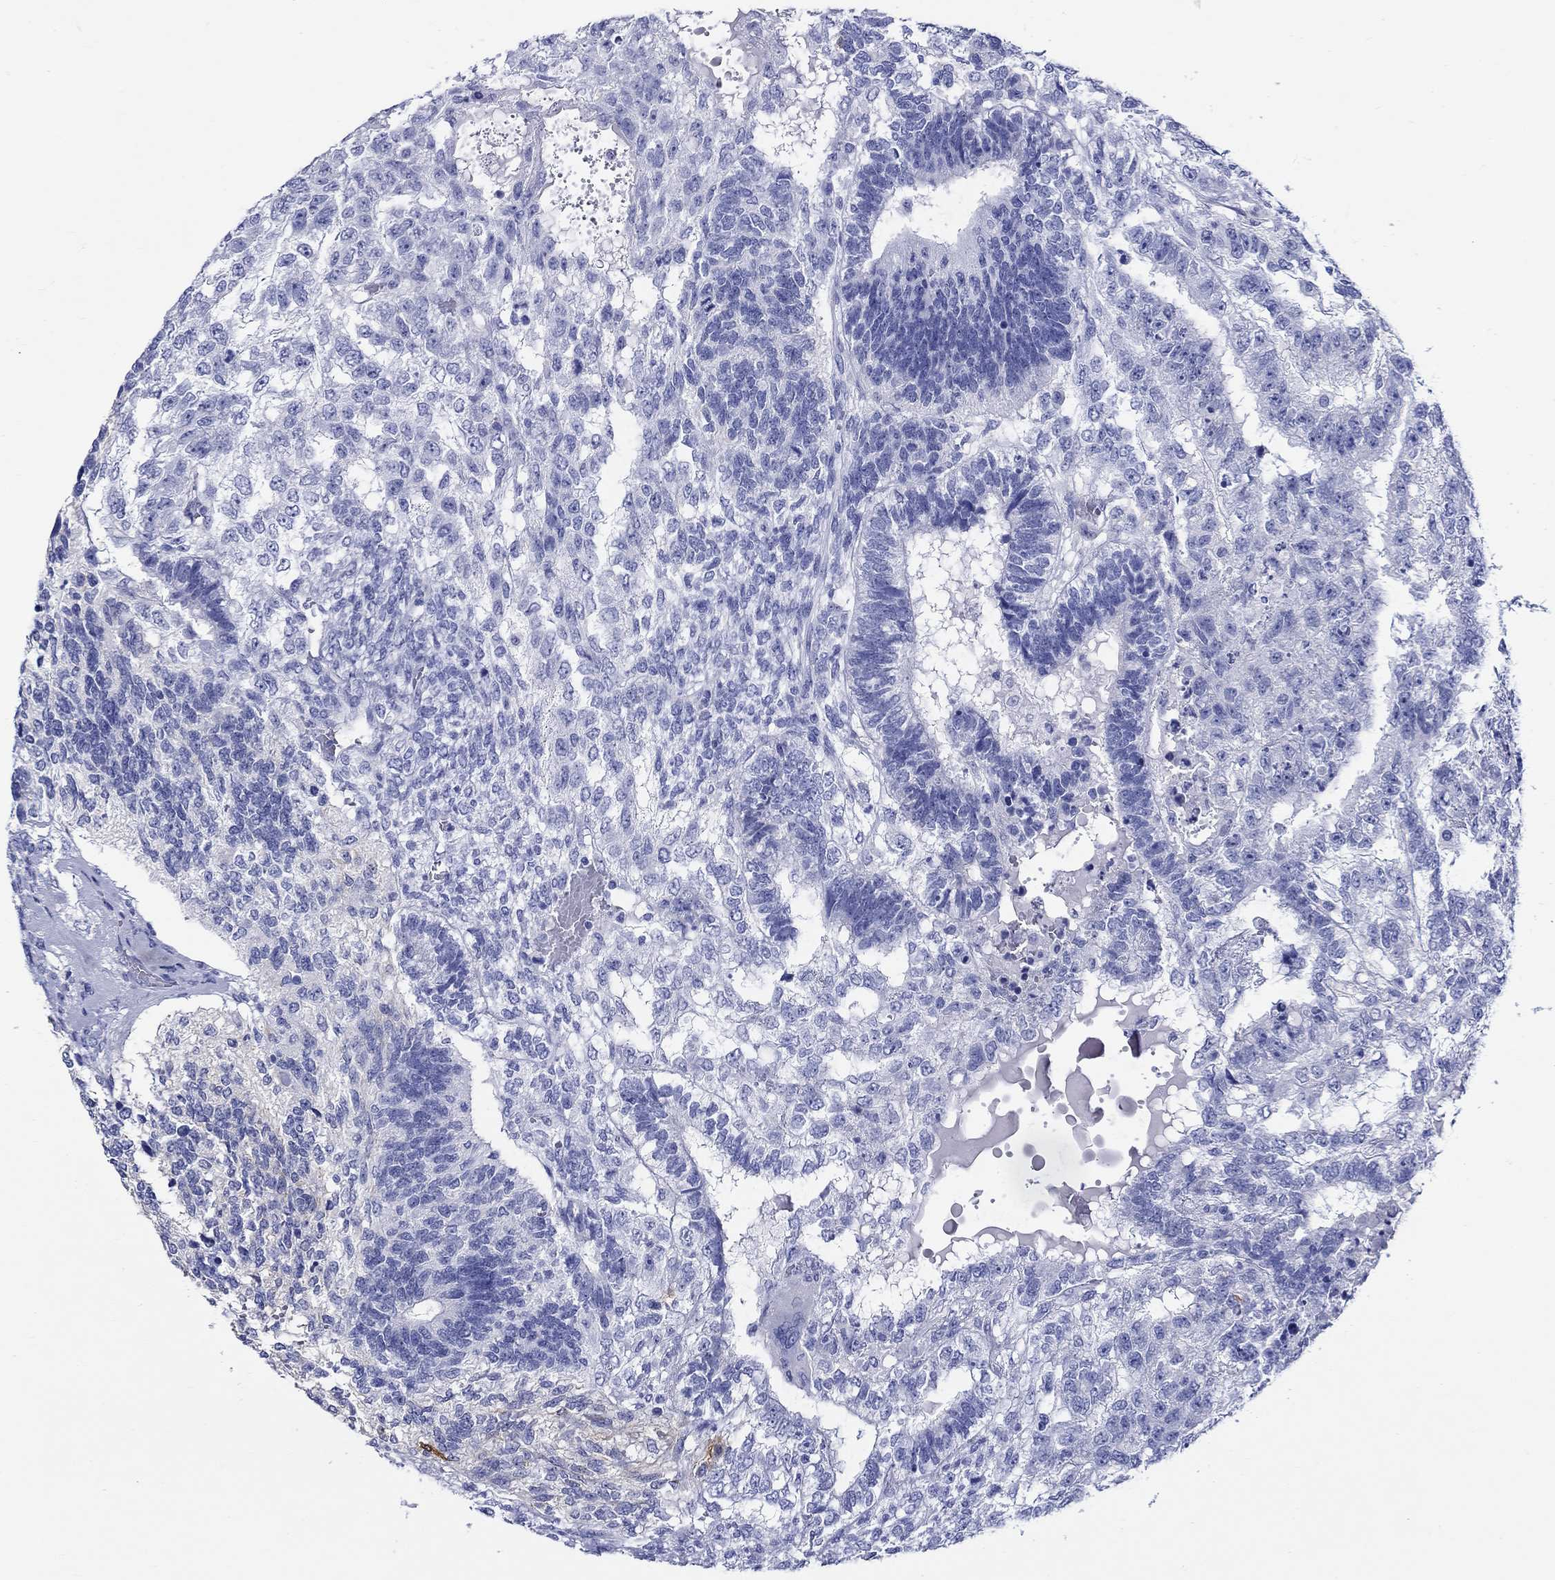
{"staining": {"intensity": "negative", "quantity": "none", "location": "none"}, "tissue": "testis cancer", "cell_type": "Tumor cells", "image_type": "cancer", "snomed": [{"axis": "morphology", "description": "Seminoma, NOS"}, {"axis": "morphology", "description": "Carcinoma, Embryonal, NOS"}, {"axis": "topography", "description": "Testis"}], "caption": "Protein analysis of seminoma (testis) shows no significant expression in tumor cells.", "gene": "CRYGS", "patient": {"sex": "male", "age": 41}}